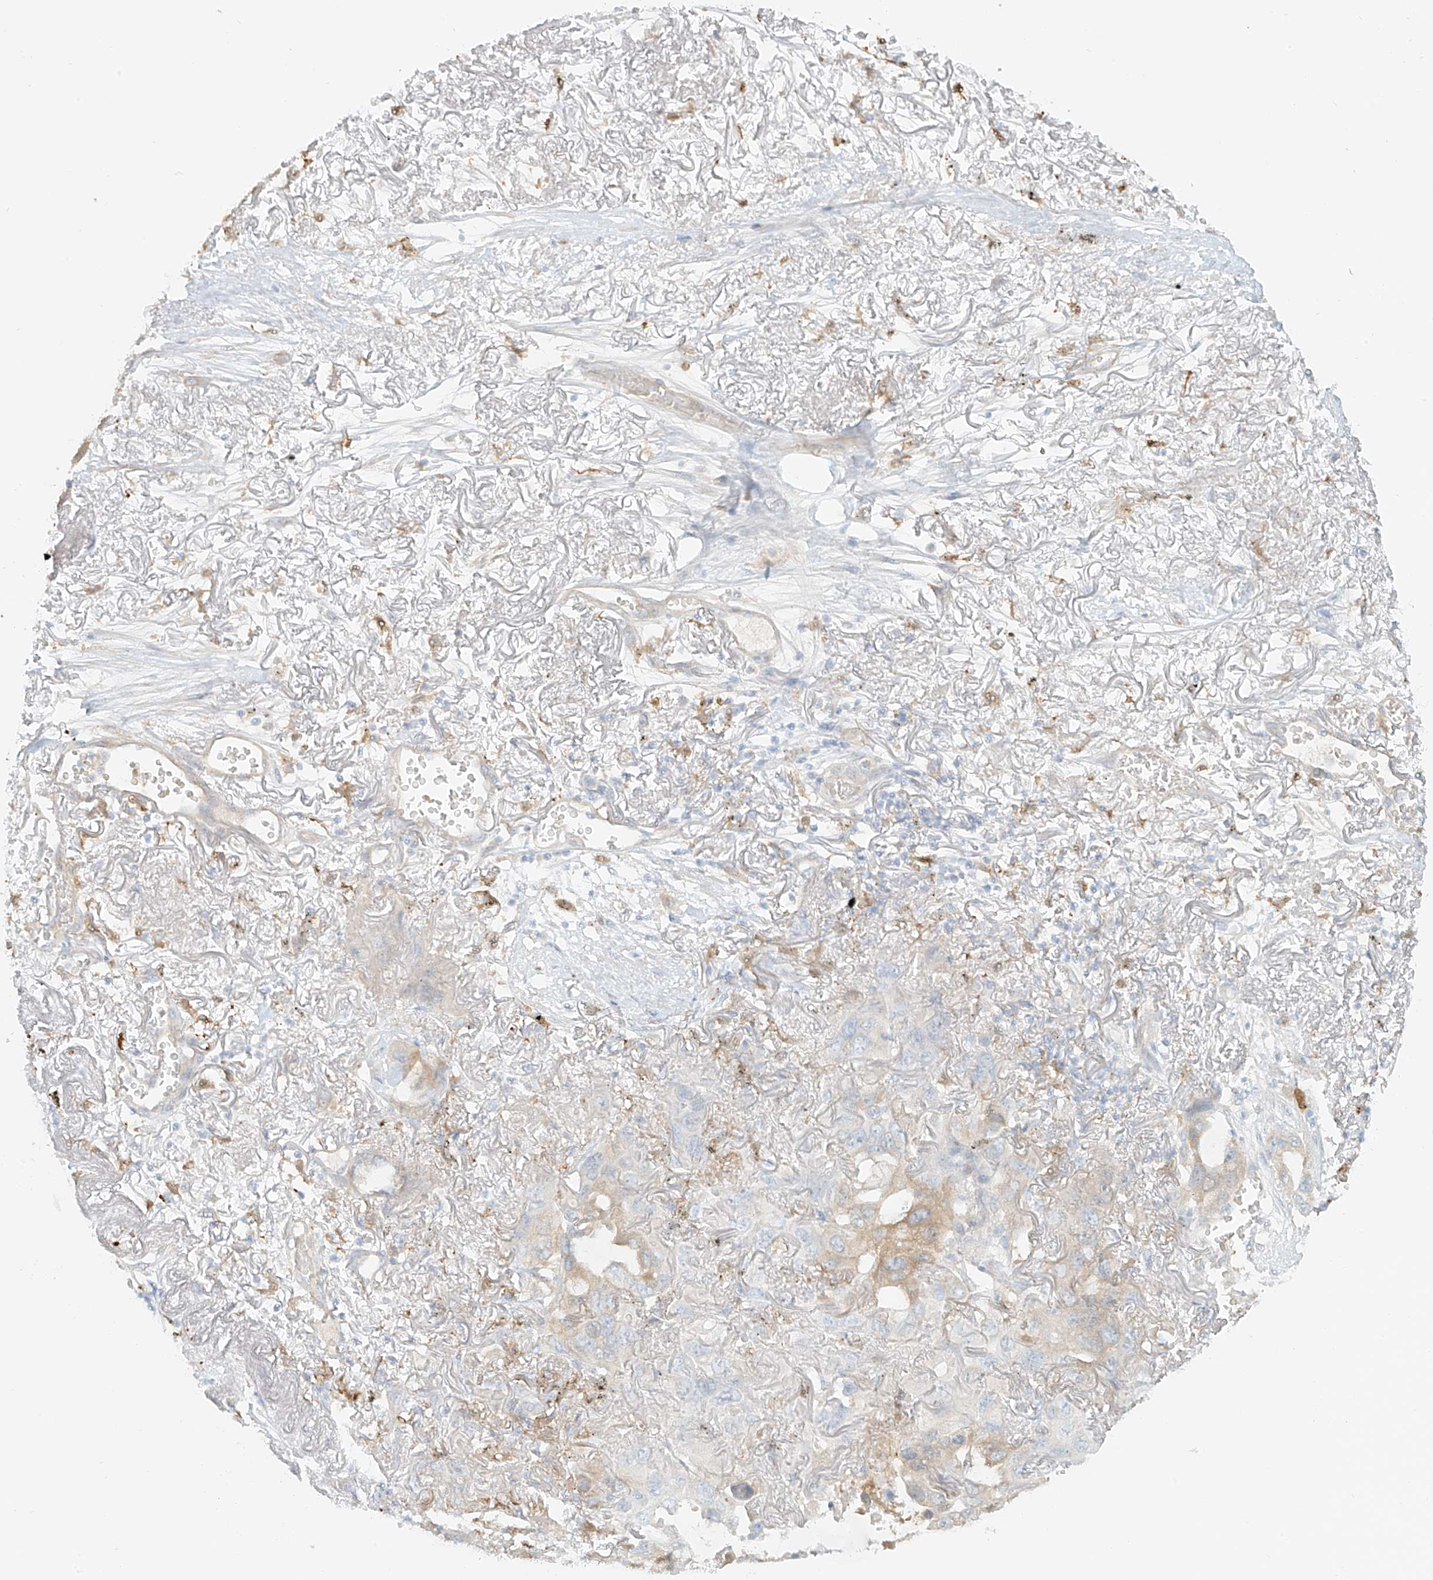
{"staining": {"intensity": "negative", "quantity": "none", "location": "none"}, "tissue": "lung cancer", "cell_type": "Tumor cells", "image_type": "cancer", "snomed": [{"axis": "morphology", "description": "Squamous cell carcinoma, NOS"}, {"axis": "topography", "description": "Lung"}], "caption": "The immunohistochemistry histopathology image has no significant expression in tumor cells of lung squamous cell carcinoma tissue.", "gene": "UPK1B", "patient": {"sex": "female", "age": 73}}